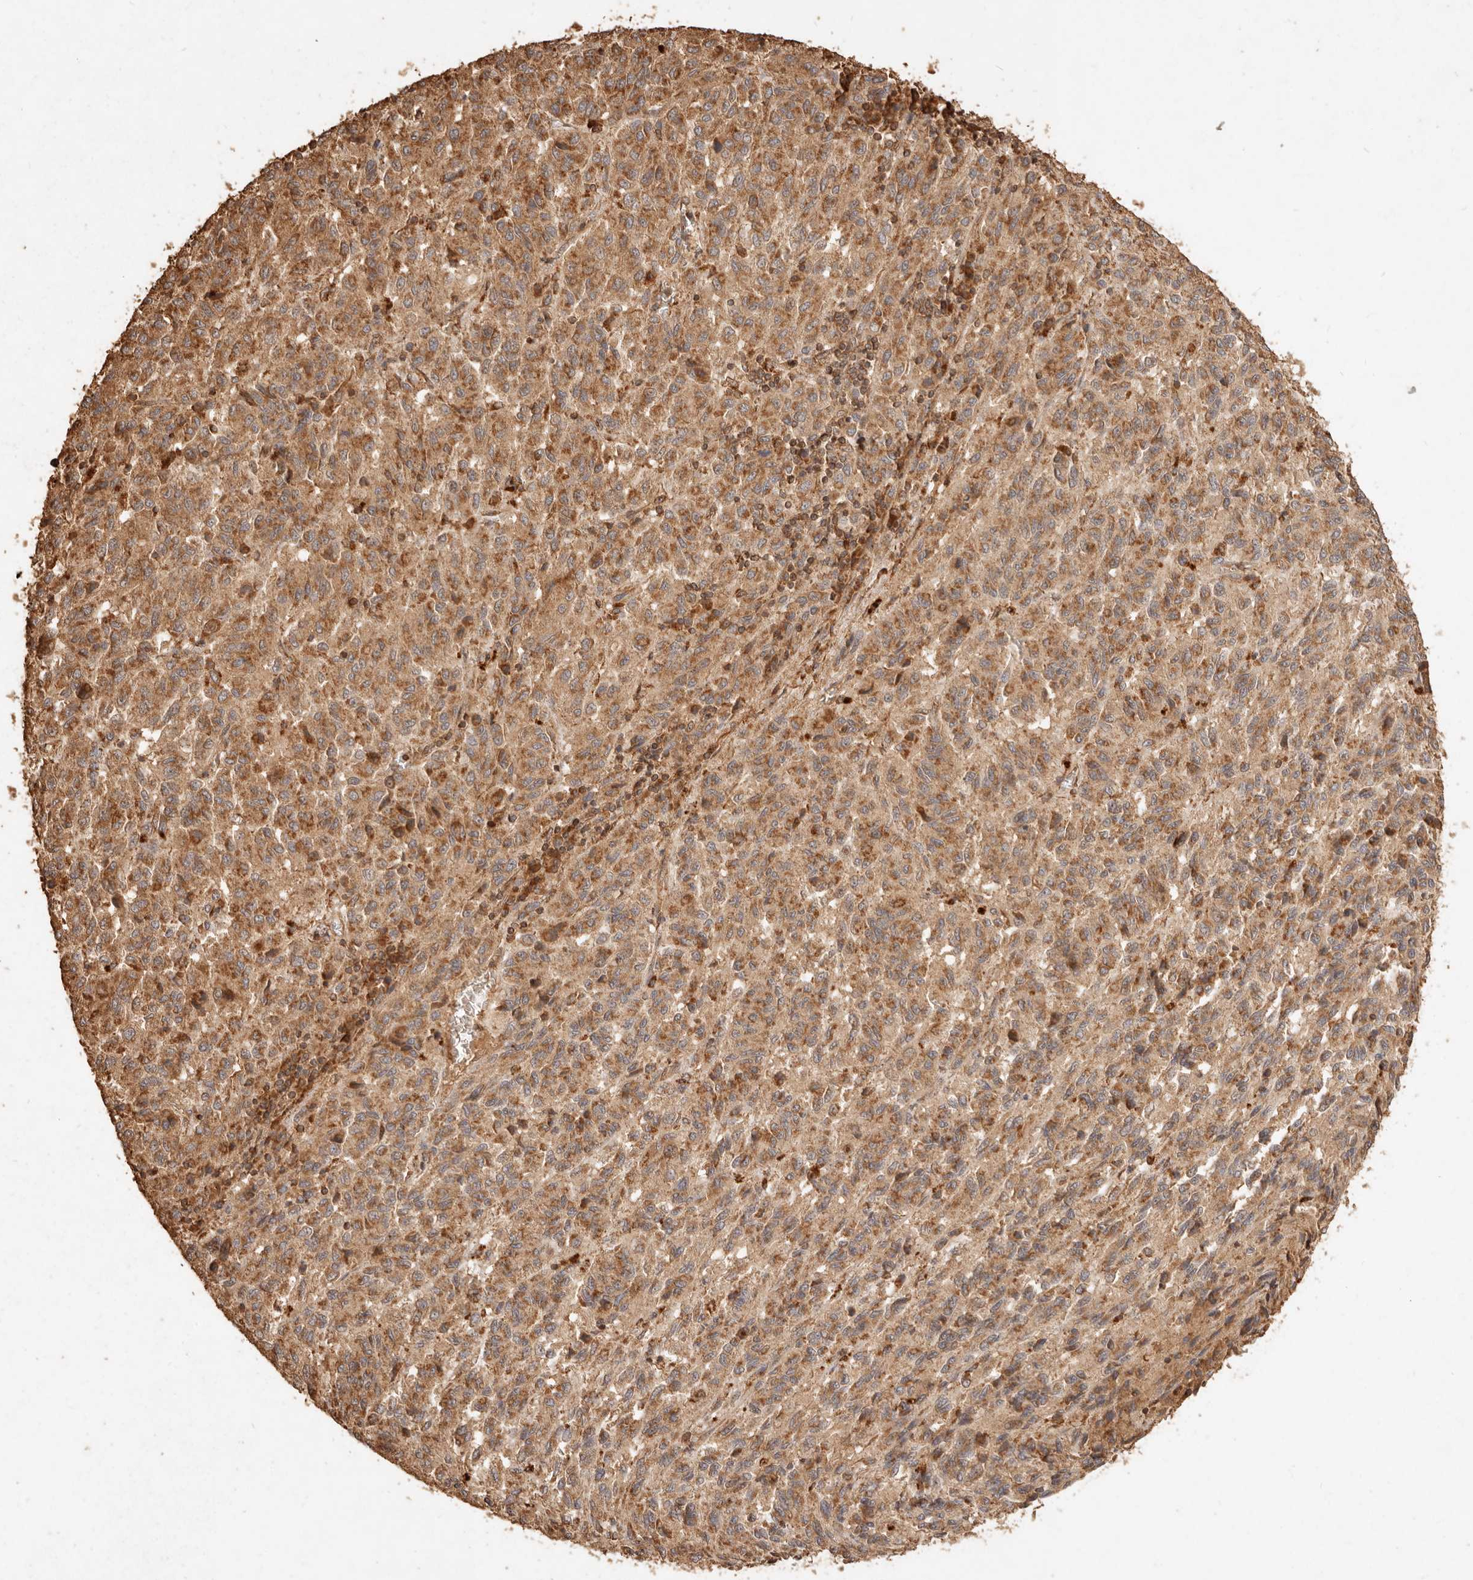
{"staining": {"intensity": "moderate", "quantity": ">75%", "location": "cytoplasmic/membranous"}, "tissue": "melanoma", "cell_type": "Tumor cells", "image_type": "cancer", "snomed": [{"axis": "morphology", "description": "Malignant melanoma, Metastatic site"}, {"axis": "topography", "description": "Lung"}], "caption": "Immunohistochemical staining of melanoma displays medium levels of moderate cytoplasmic/membranous positivity in about >75% of tumor cells.", "gene": "FAM180B", "patient": {"sex": "male", "age": 64}}